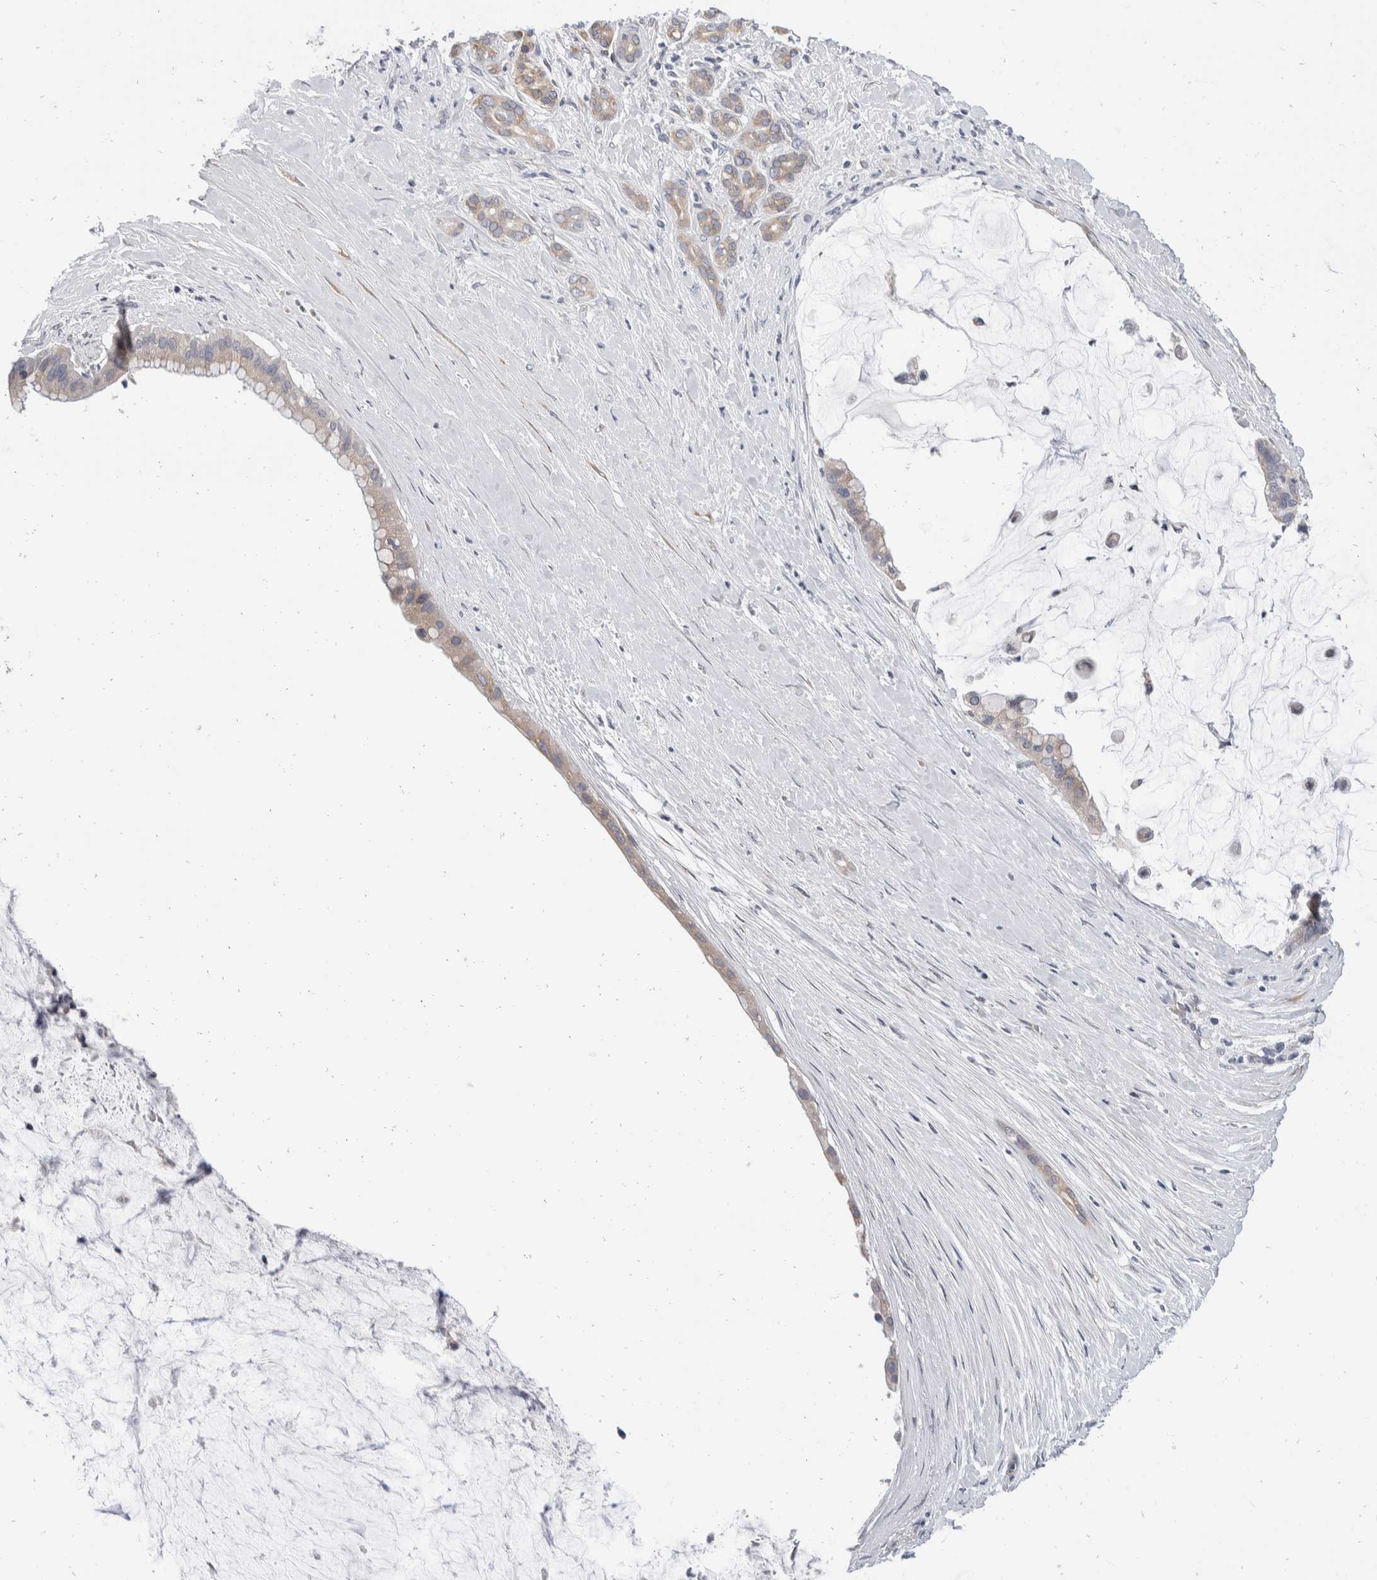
{"staining": {"intensity": "weak", "quantity": "<25%", "location": "cytoplasmic/membranous"}, "tissue": "pancreatic cancer", "cell_type": "Tumor cells", "image_type": "cancer", "snomed": [{"axis": "morphology", "description": "Adenocarcinoma, NOS"}, {"axis": "topography", "description": "Pancreas"}], "caption": "The IHC image has no significant expression in tumor cells of pancreatic cancer tissue.", "gene": "TMEM245", "patient": {"sex": "male", "age": 41}}